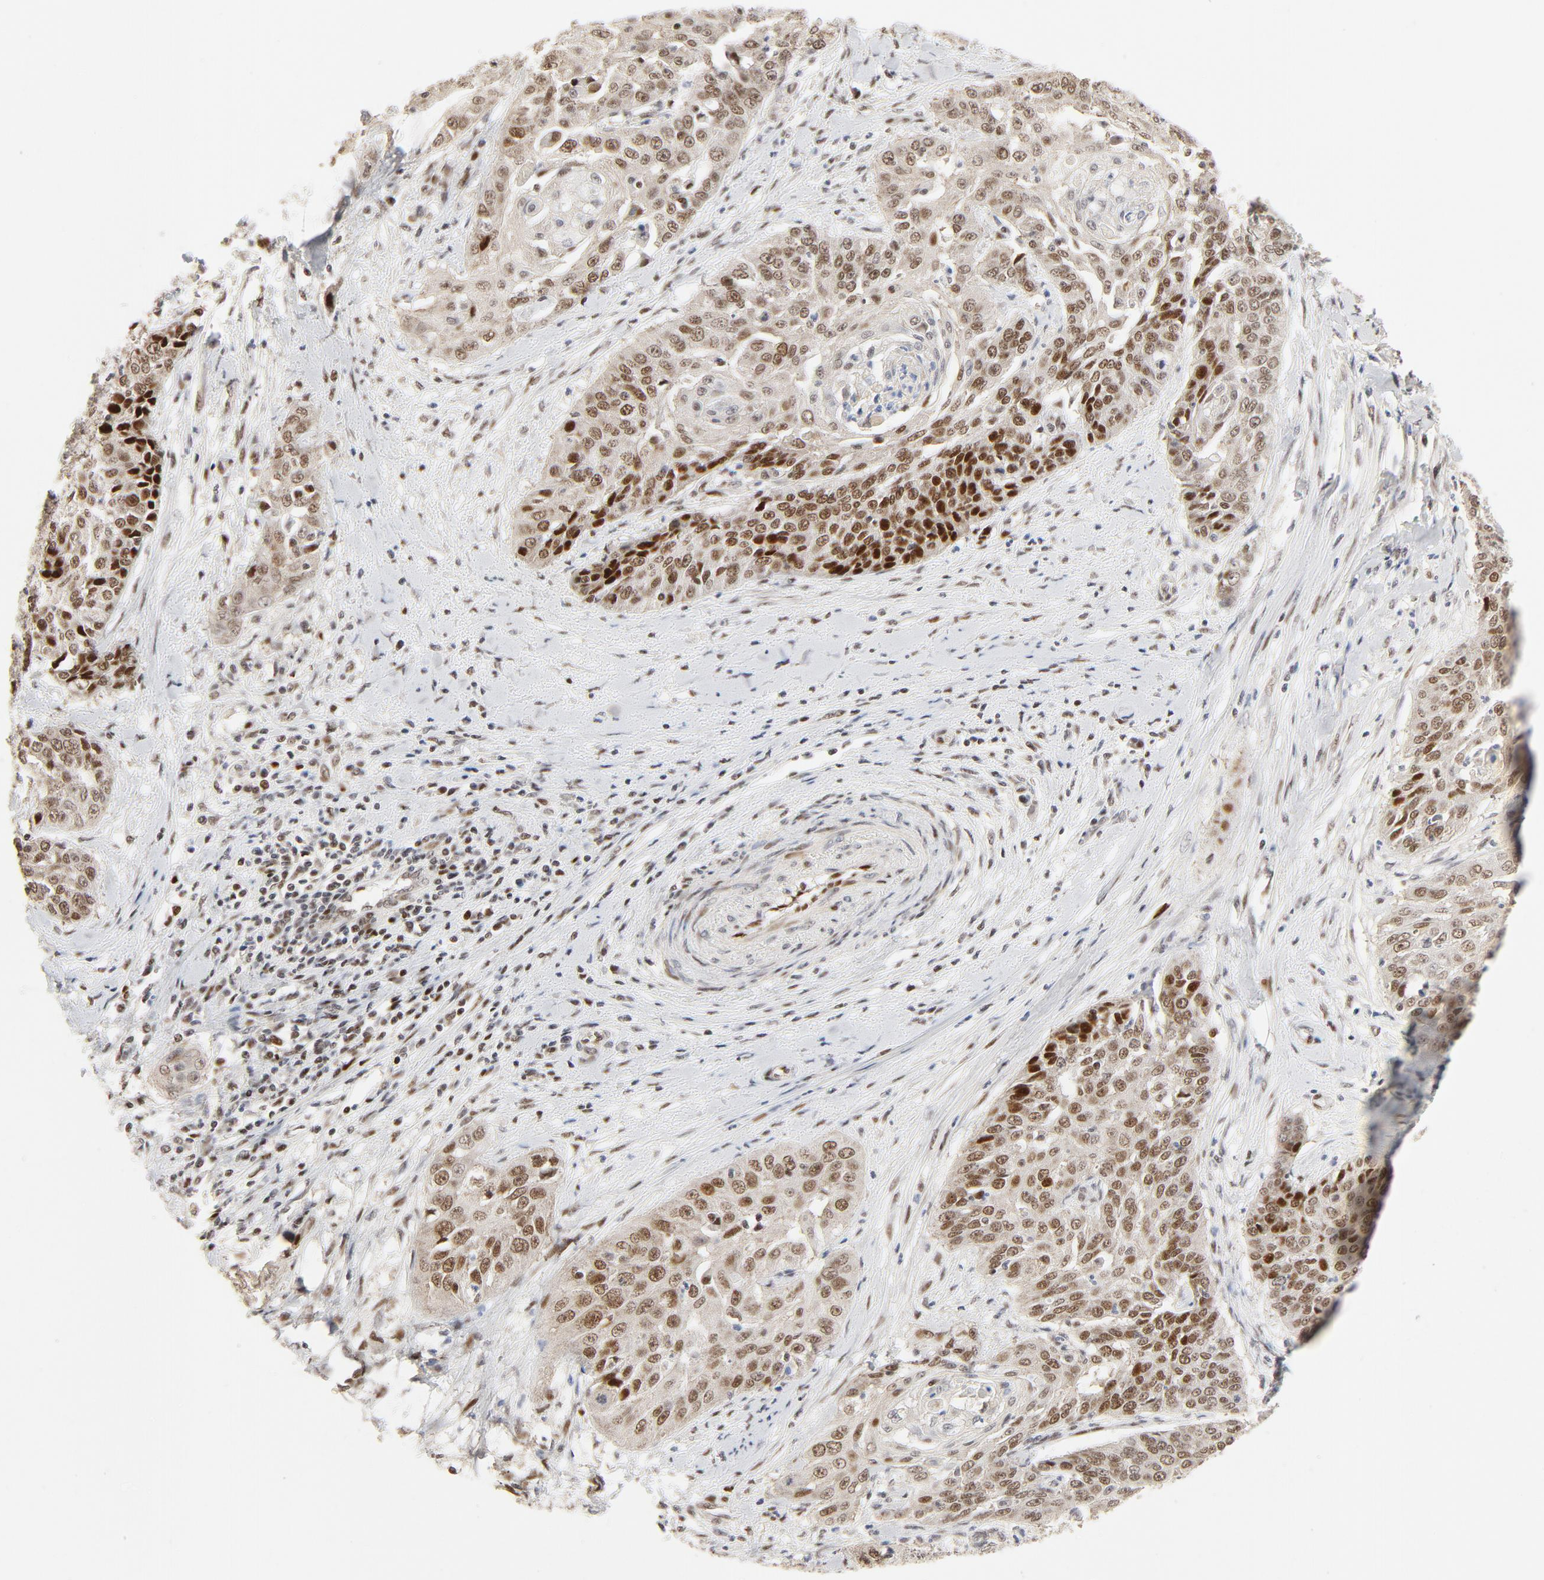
{"staining": {"intensity": "moderate", "quantity": ">75%", "location": "nuclear"}, "tissue": "cervical cancer", "cell_type": "Tumor cells", "image_type": "cancer", "snomed": [{"axis": "morphology", "description": "Squamous cell carcinoma, NOS"}, {"axis": "topography", "description": "Cervix"}], "caption": "Cervical cancer stained with IHC demonstrates moderate nuclear staining in approximately >75% of tumor cells. (Brightfield microscopy of DAB IHC at high magnification).", "gene": "GTF2I", "patient": {"sex": "female", "age": 64}}